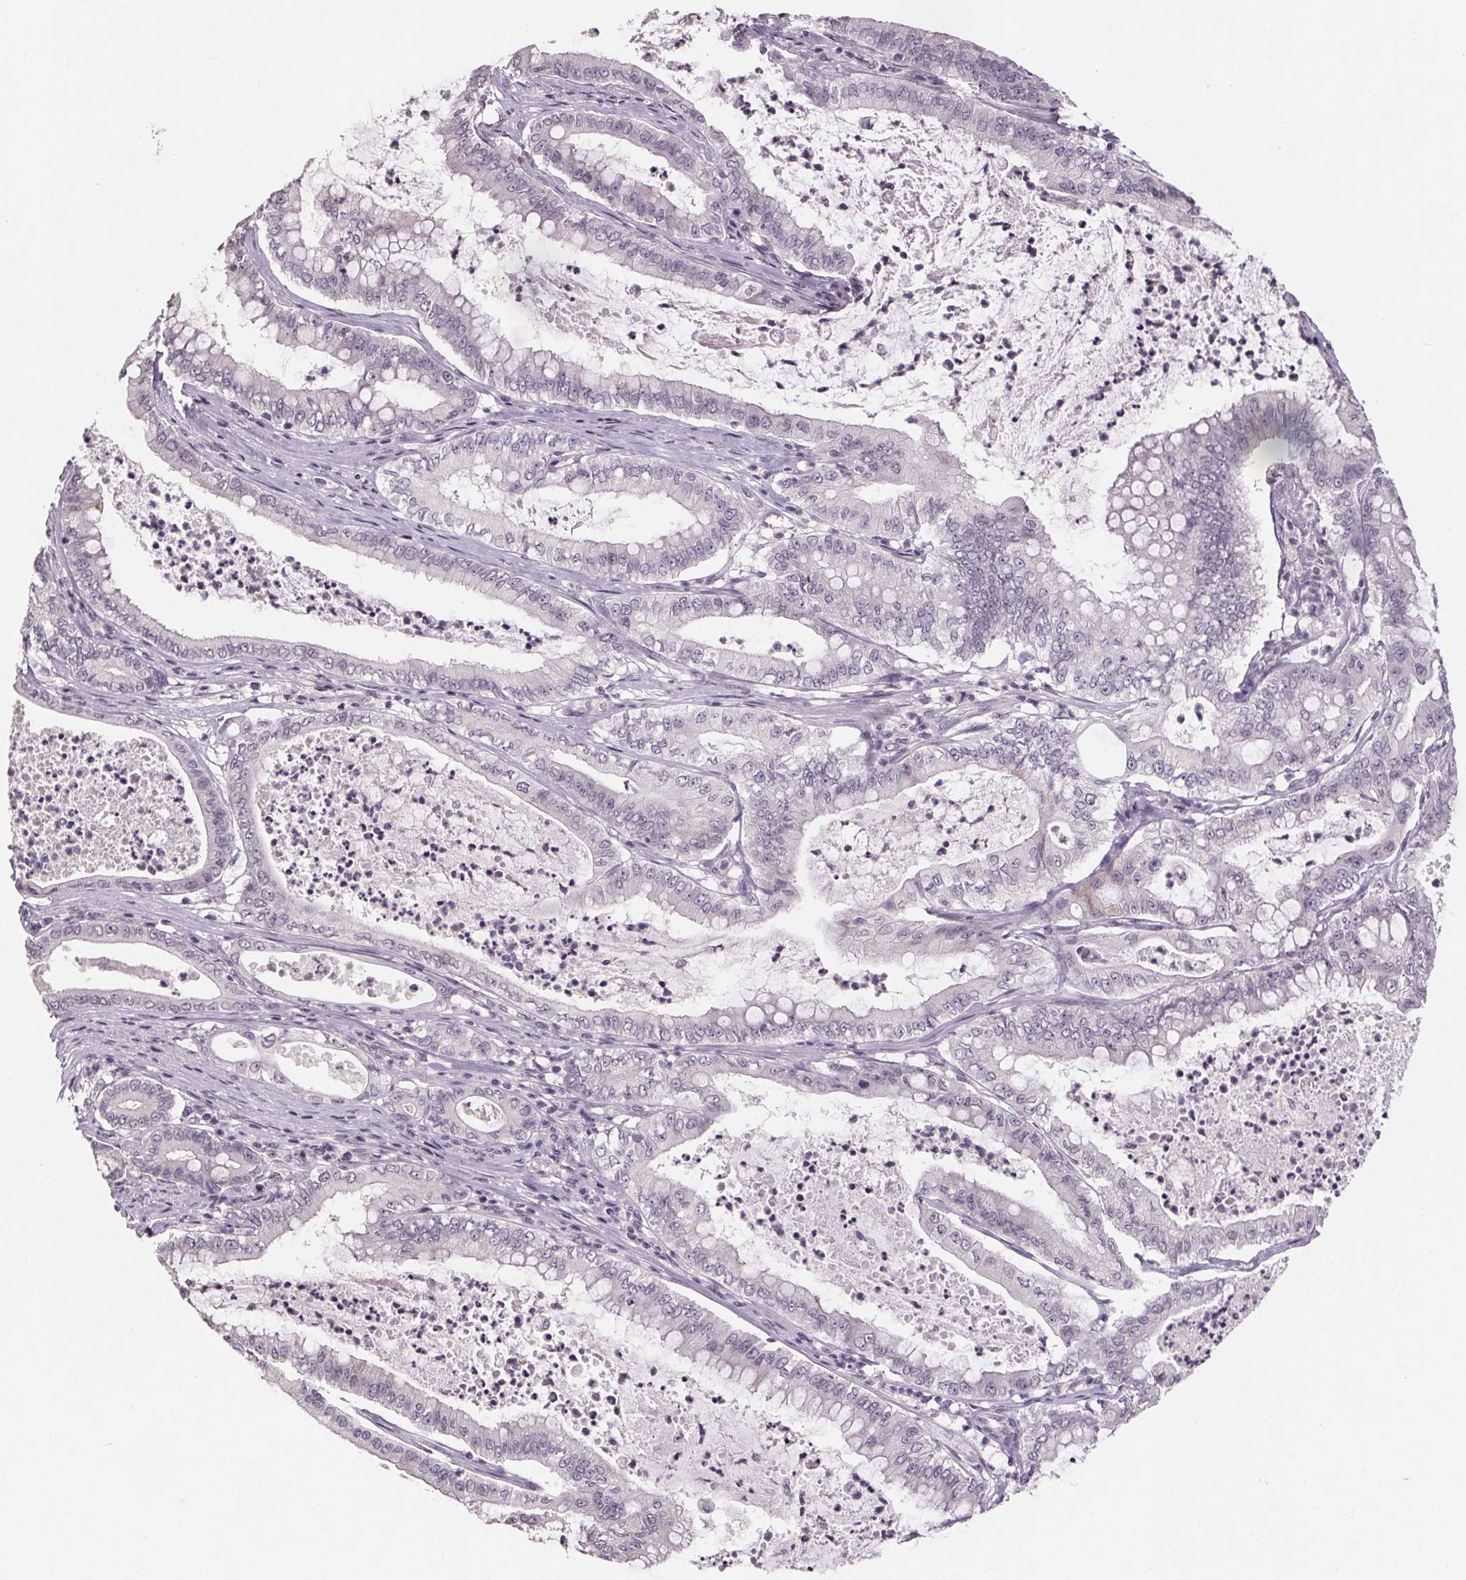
{"staining": {"intensity": "negative", "quantity": "none", "location": "none"}, "tissue": "pancreatic cancer", "cell_type": "Tumor cells", "image_type": "cancer", "snomed": [{"axis": "morphology", "description": "Adenocarcinoma, NOS"}, {"axis": "topography", "description": "Pancreas"}], "caption": "Tumor cells show no significant protein expression in adenocarcinoma (pancreatic).", "gene": "NKX6-1", "patient": {"sex": "male", "age": 71}}